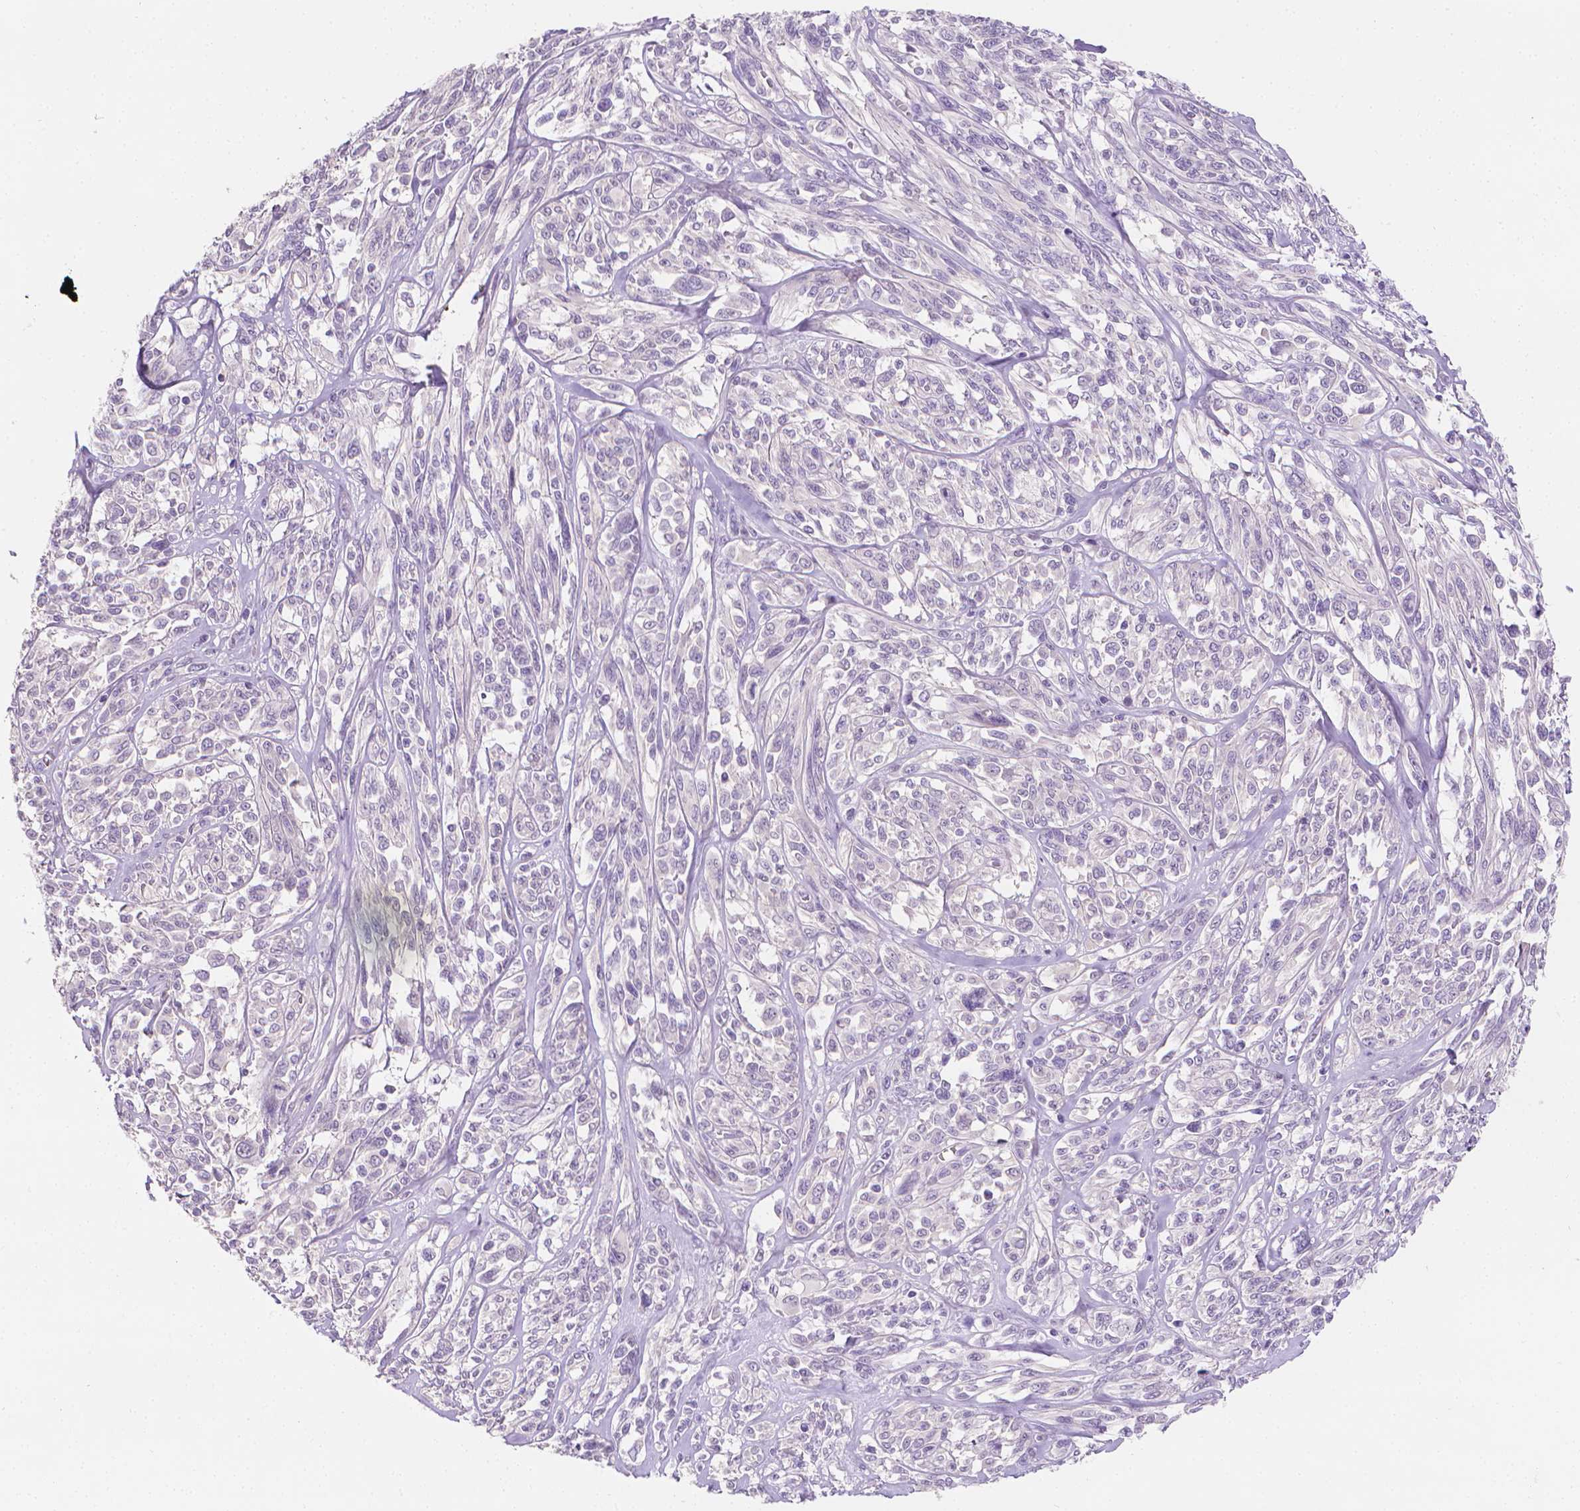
{"staining": {"intensity": "negative", "quantity": "none", "location": "none"}, "tissue": "melanoma", "cell_type": "Tumor cells", "image_type": "cancer", "snomed": [{"axis": "morphology", "description": "Malignant melanoma, NOS"}, {"axis": "topography", "description": "Skin"}], "caption": "This is an immunohistochemistry (IHC) photomicrograph of melanoma. There is no positivity in tumor cells.", "gene": "FASN", "patient": {"sex": "female", "age": 91}}